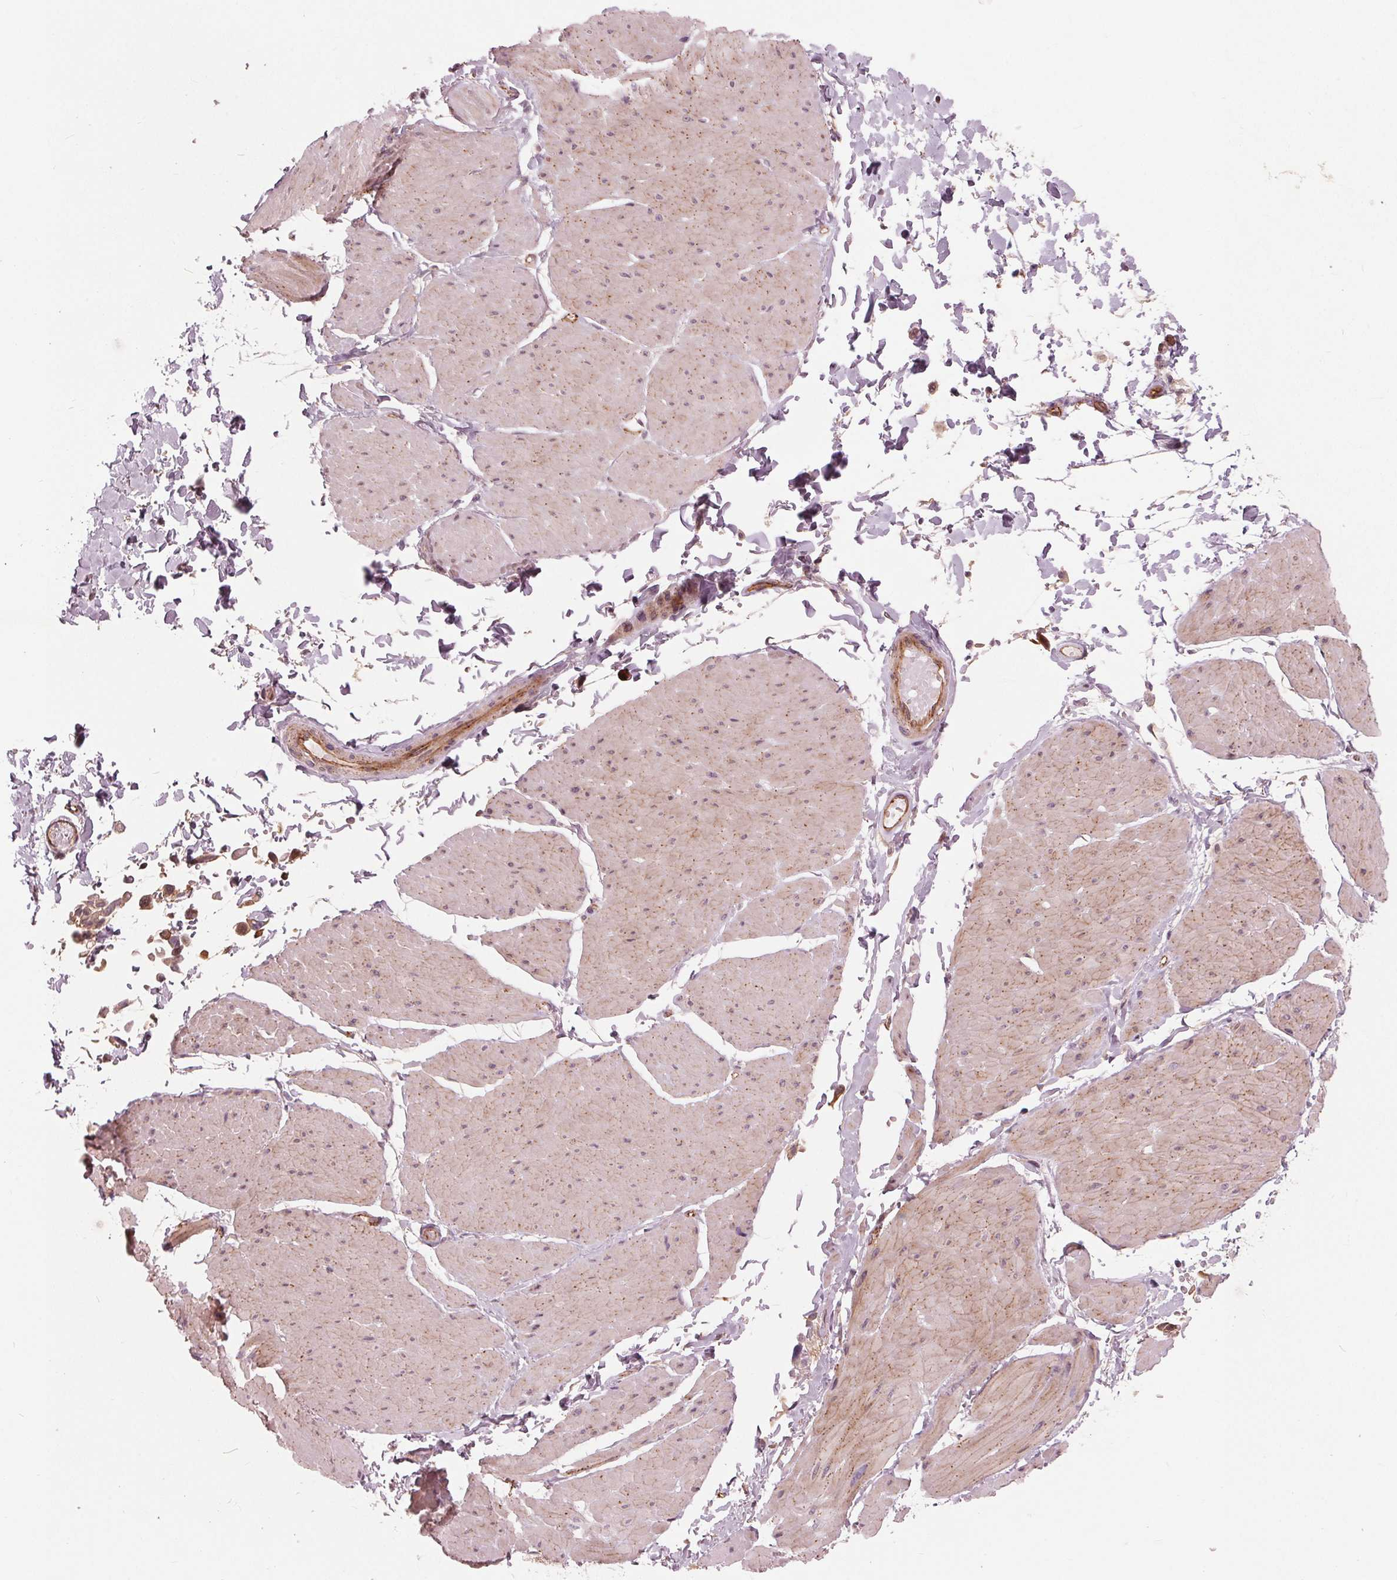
{"staining": {"intensity": "negative", "quantity": "none", "location": "none"}, "tissue": "adipose tissue", "cell_type": "Adipocytes", "image_type": "normal", "snomed": [{"axis": "morphology", "description": "Normal tissue, NOS"}, {"axis": "topography", "description": "Smooth muscle"}, {"axis": "topography", "description": "Peripheral nerve tissue"}], "caption": "The micrograph displays no significant expression in adipocytes of adipose tissue.", "gene": "TXNIP", "patient": {"sex": "male", "age": 58}}